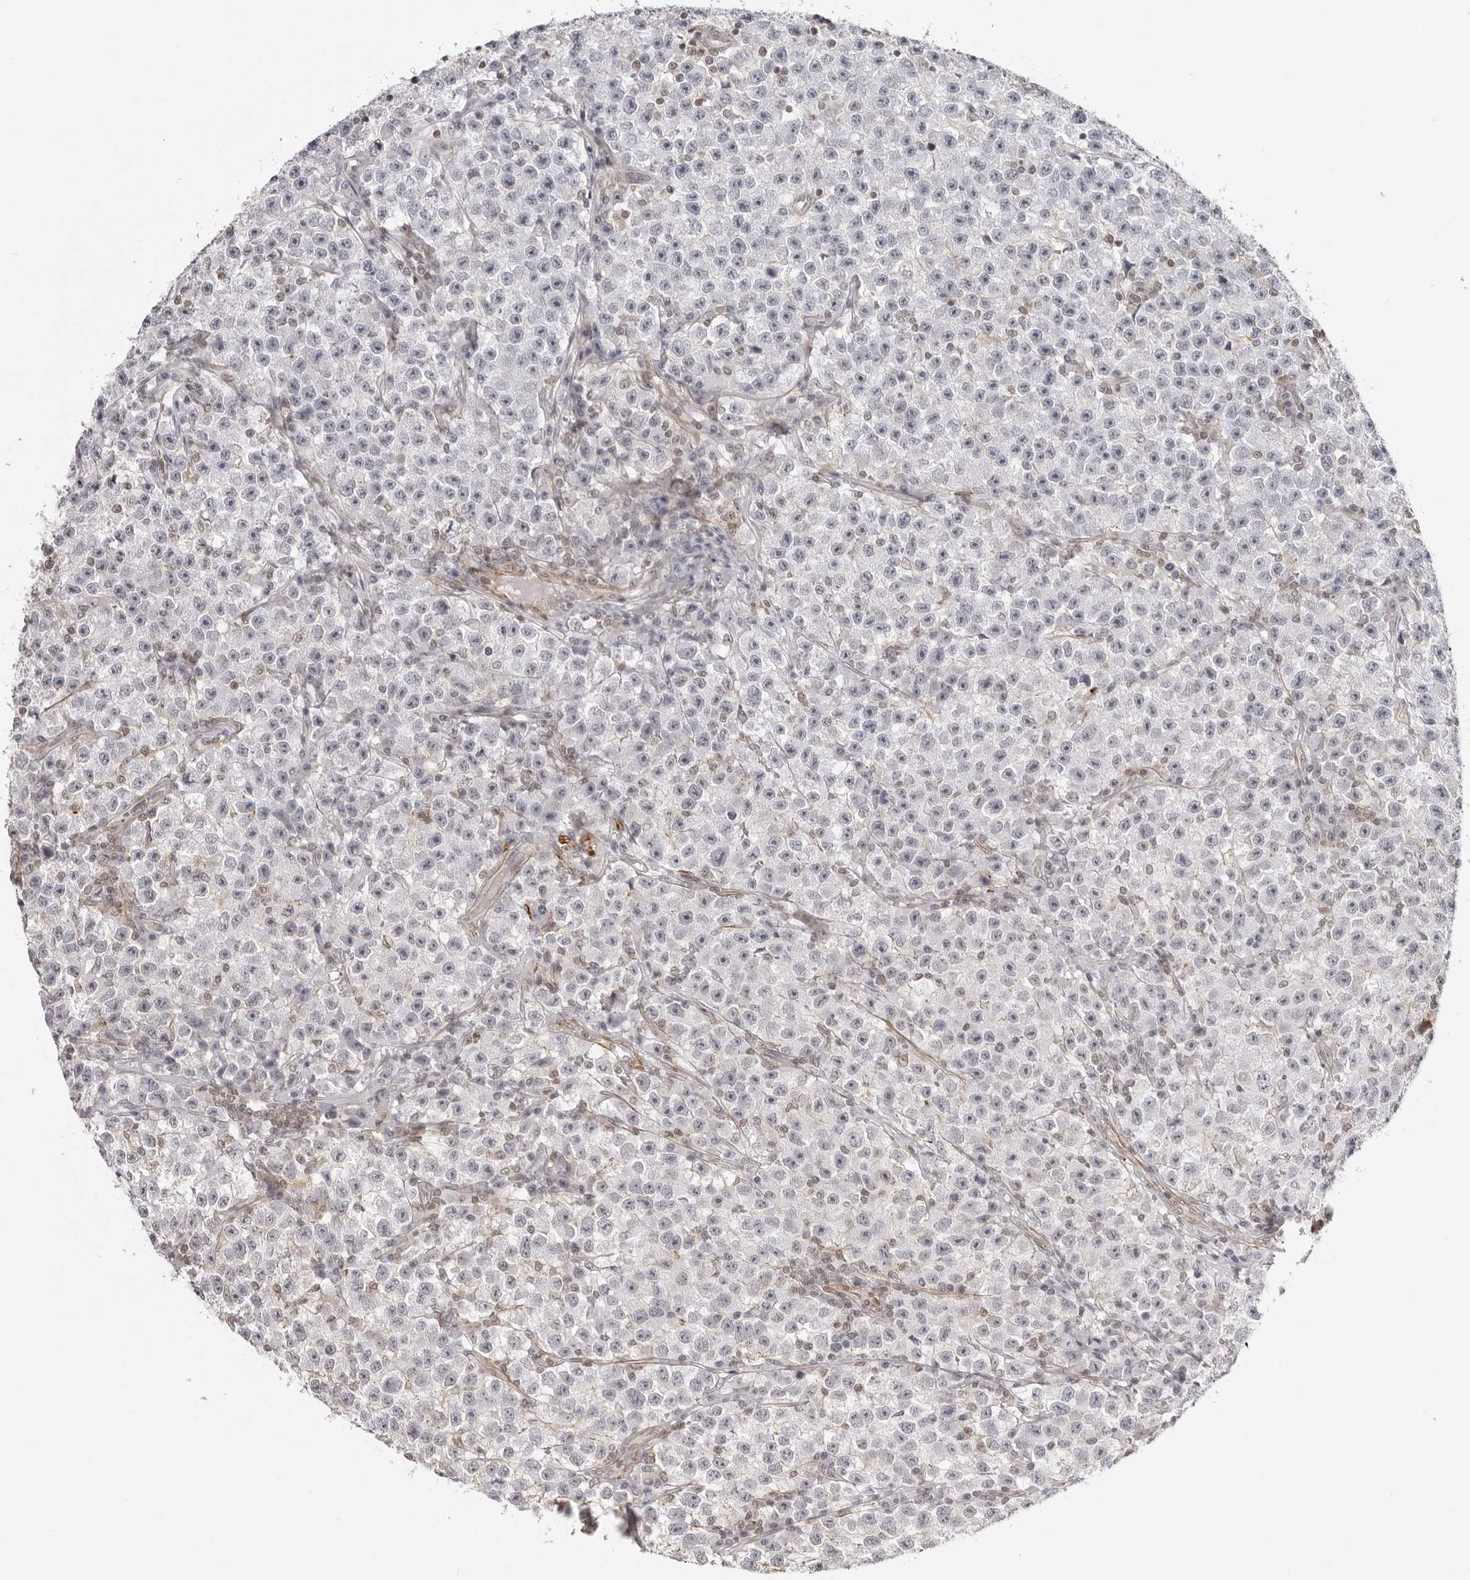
{"staining": {"intensity": "negative", "quantity": "none", "location": "none"}, "tissue": "testis cancer", "cell_type": "Tumor cells", "image_type": "cancer", "snomed": [{"axis": "morphology", "description": "Seminoma, NOS"}, {"axis": "topography", "description": "Testis"}], "caption": "DAB (3,3'-diaminobenzidine) immunohistochemical staining of testis cancer reveals no significant staining in tumor cells.", "gene": "UNK", "patient": {"sex": "male", "age": 22}}